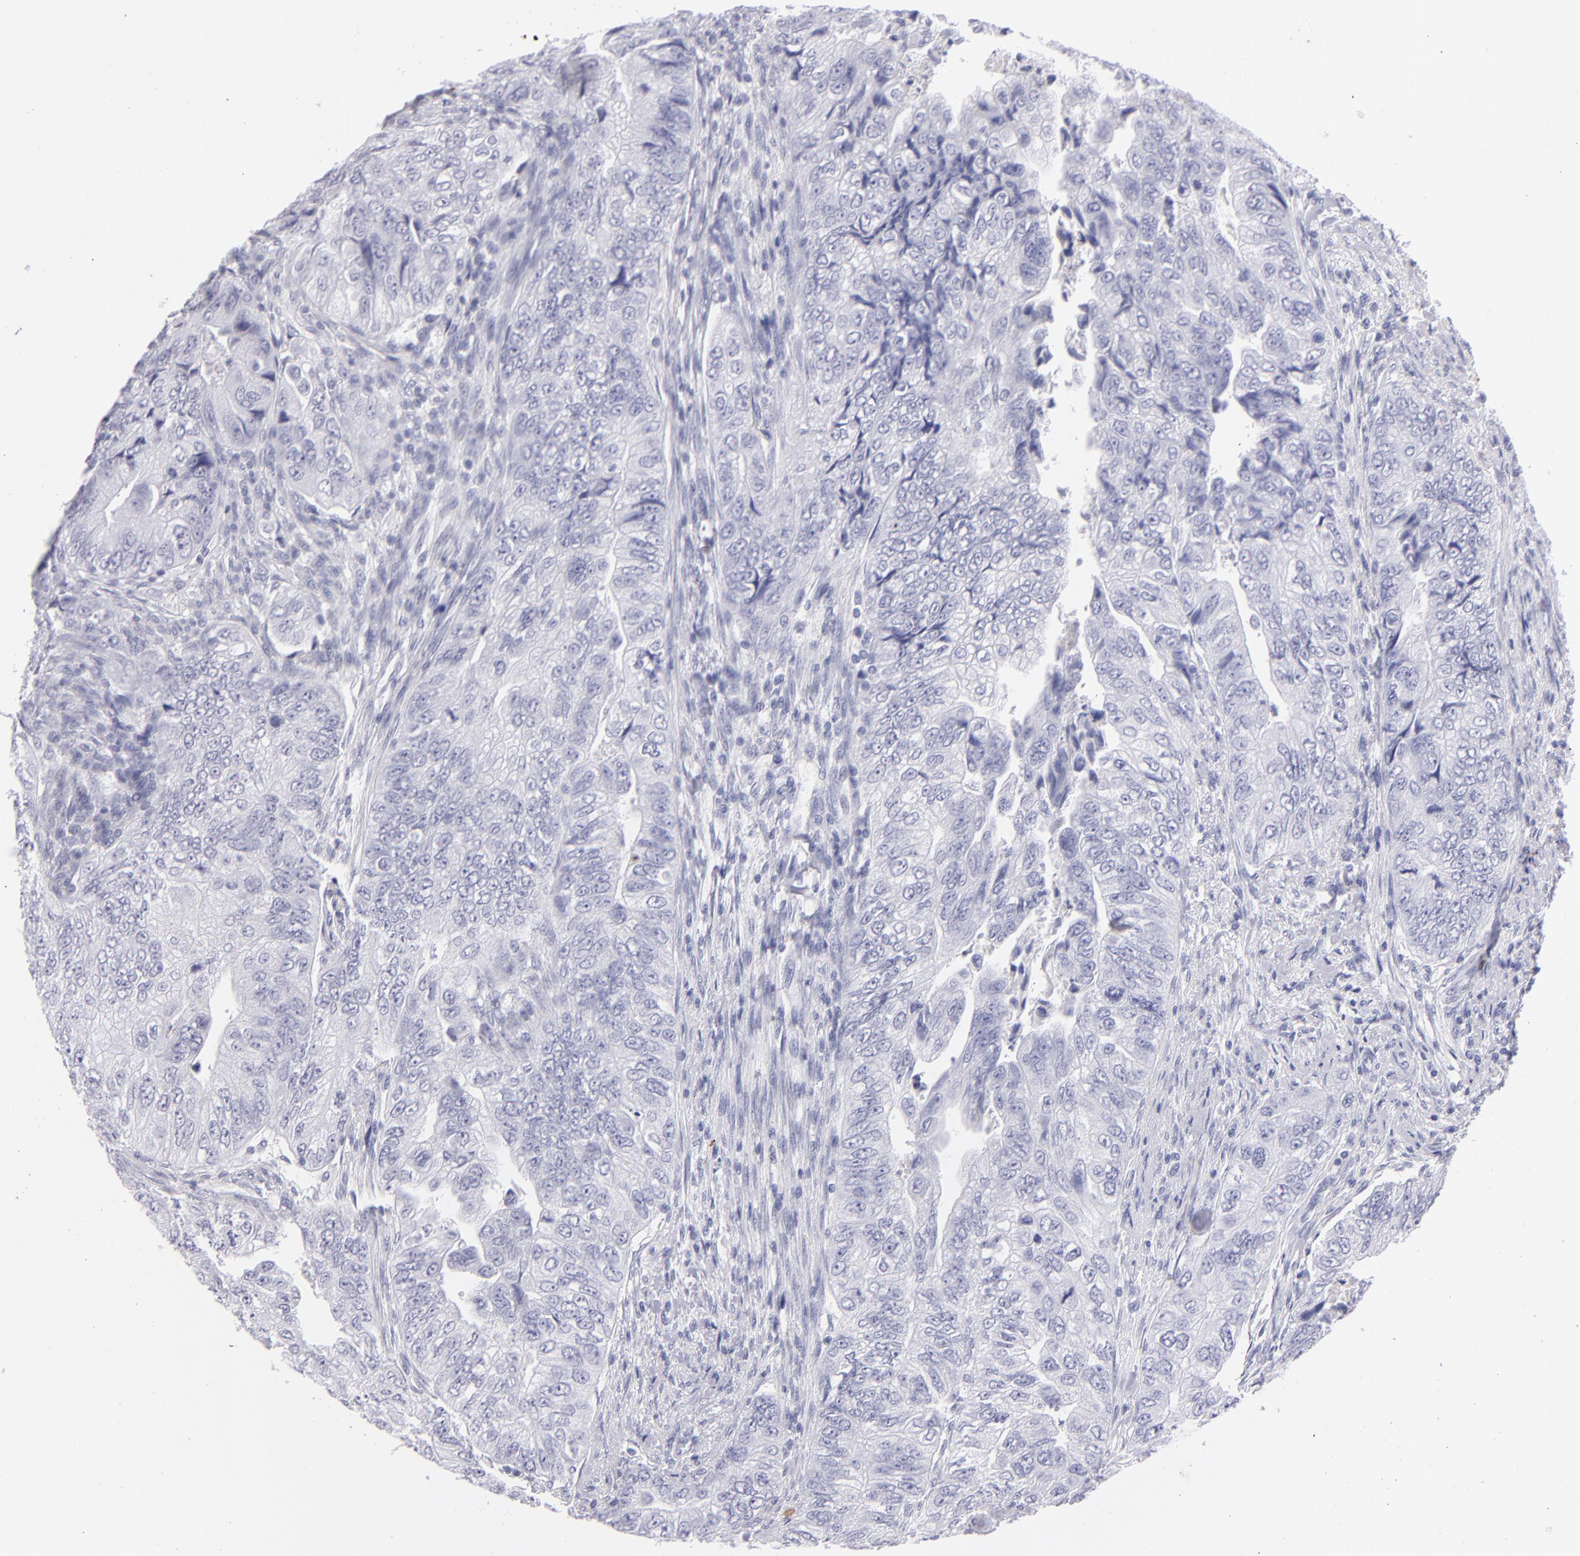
{"staining": {"intensity": "negative", "quantity": "none", "location": "none"}, "tissue": "colorectal cancer", "cell_type": "Tumor cells", "image_type": "cancer", "snomed": [{"axis": "morphology", "description": "Adenocarcinoma, NOS"}, {"axis": "topography", "description": "Colon"}], "caption": "Immunohistochemical staining of human adenocarcinoma (colorectal) shows no significant positivity in tumor cells. (DAB (3,3'-diaminobenzidine) immunohistochemistry with hematoxylin counter stain).", "gene": "PRPH", "patient": {"sex": "female", "age": 11}}